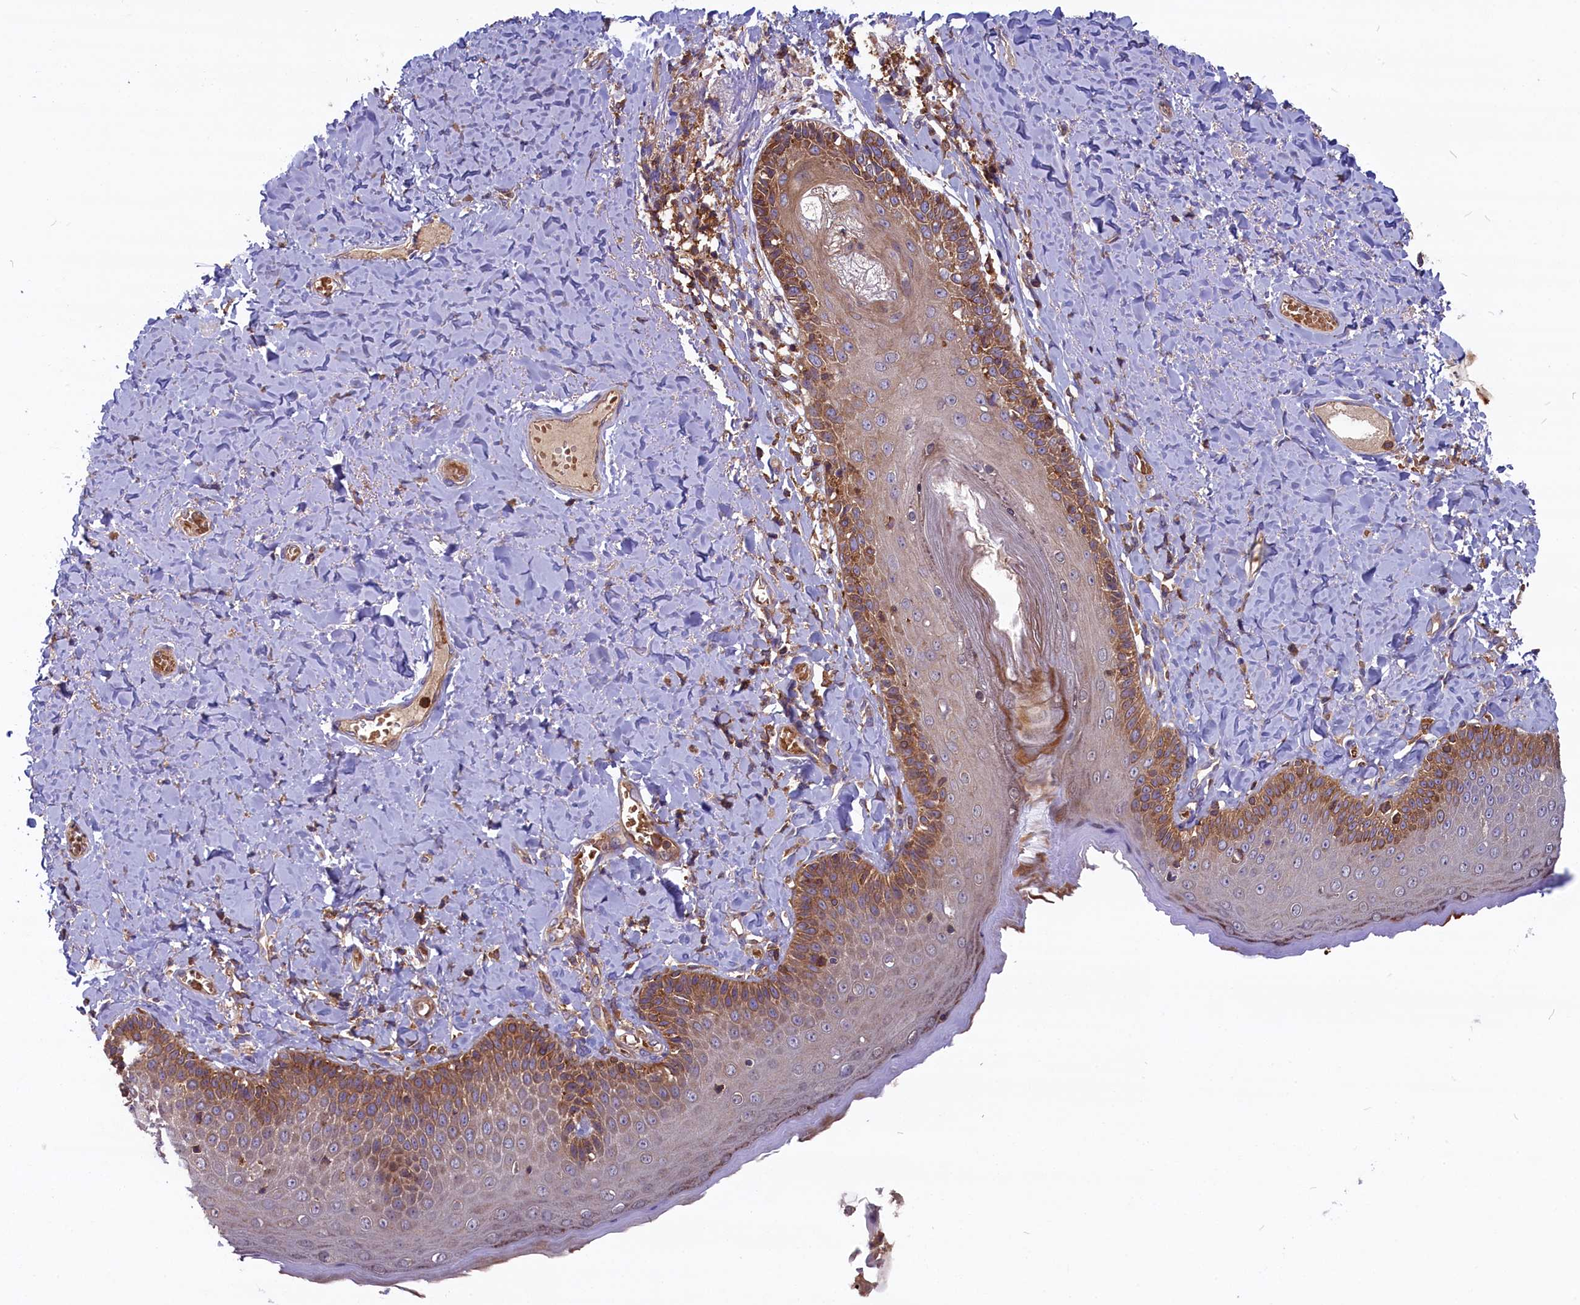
{"staining": {"intensity": "moderate", "quantity": "25%-75%", "location": "cytoplasmic/membranous"}, "tissue": "skin", "cell_type": "Epidermal cells", "image_type": "normal", "snomed": [{"axis": "morphology", "description": "Normal tissue, NOS"}, {"axis": "topography", "description": "Anal"}], "caption": "Skin stained with a brown dye displays moderate cytoplasmic/membranous positive staining in about 25%-75% of epidermal cells.", "gene": "MYO9B", "patient": {"sex": "male", "age": 69}}